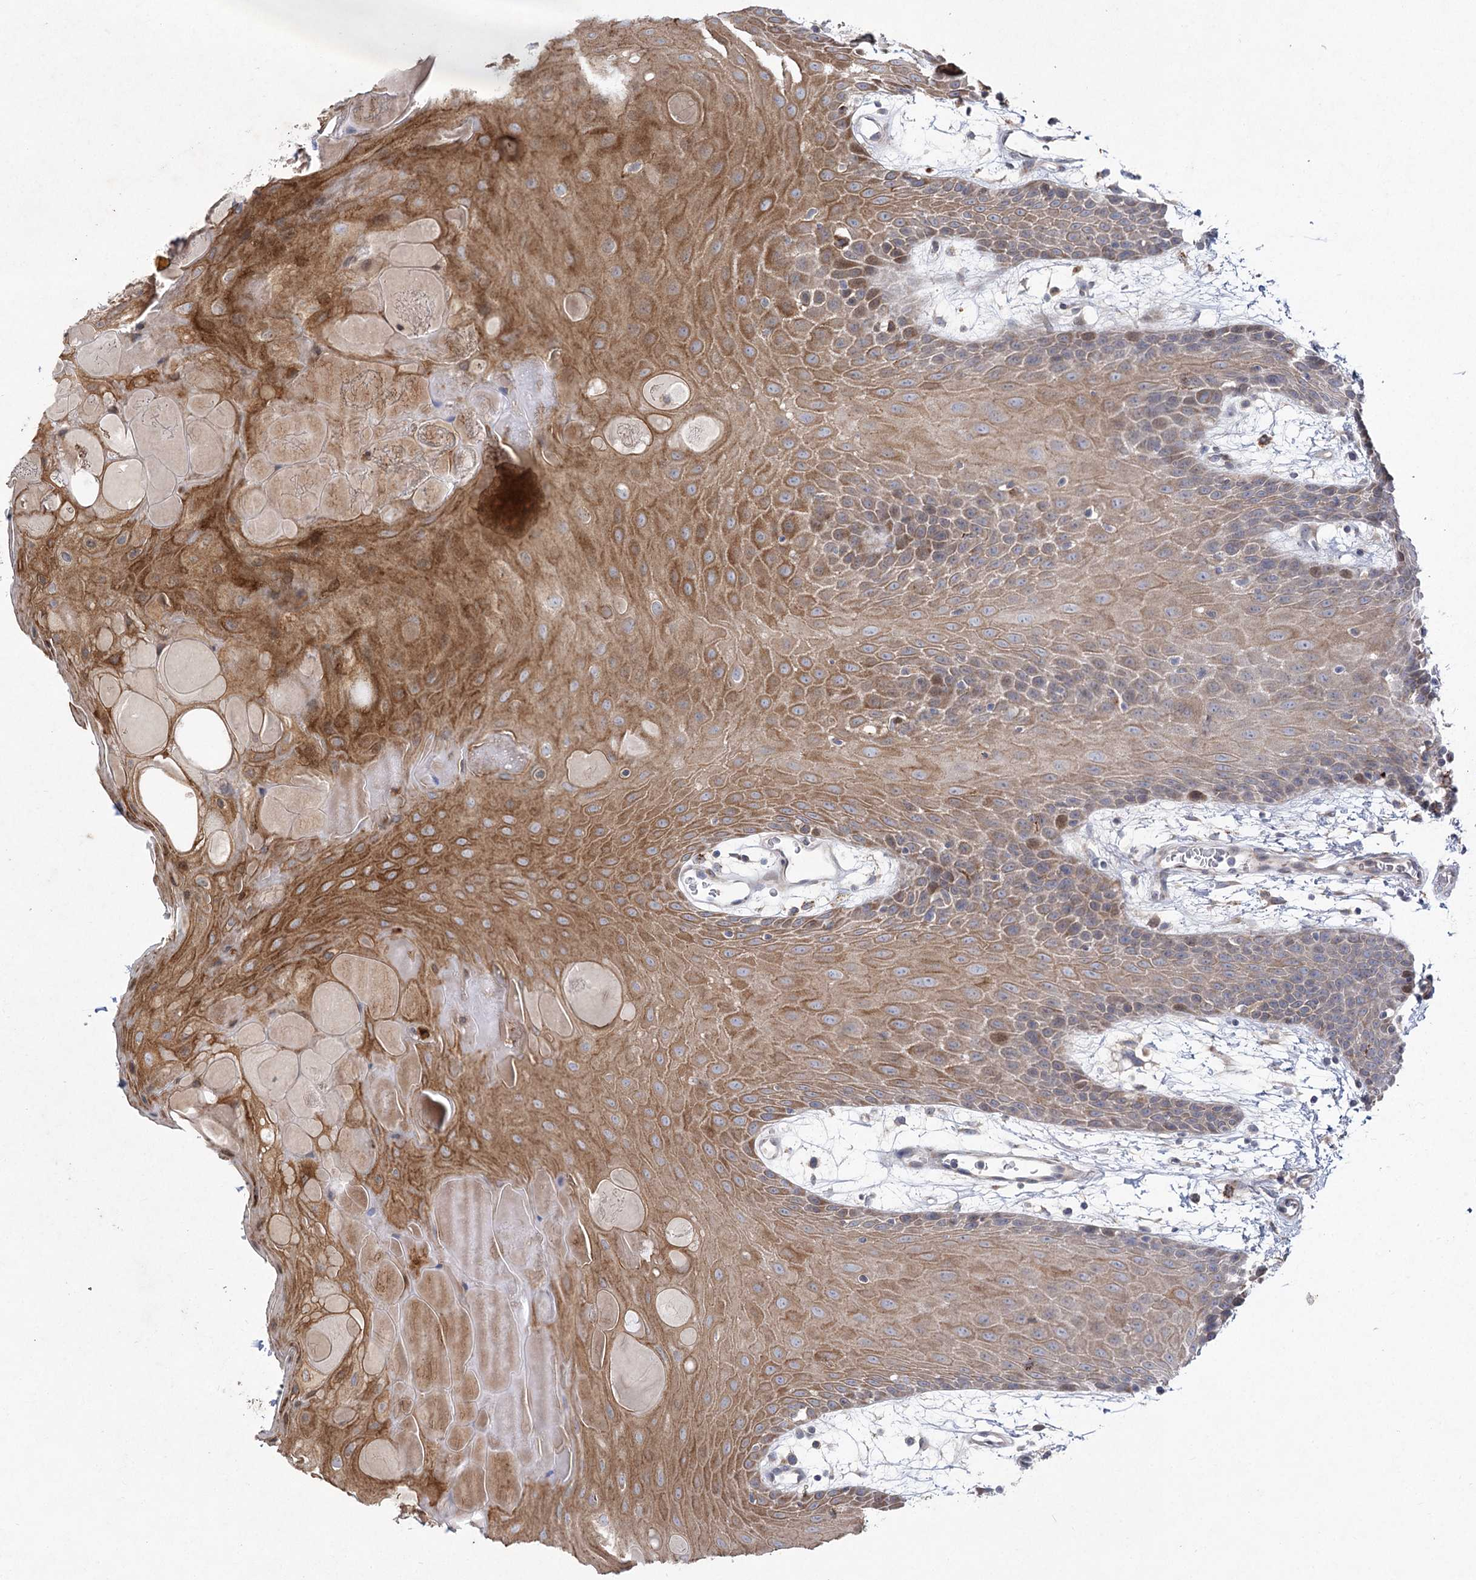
{"staining": {"intensity": "moderate", "quantity": ">75%", "location": "cytoplasmic/membranous"}, "tissue": "oral mucosa", "cell_type": "Squamous epithelial cells", "image_type": "normal", "snomed": [{"axis": "morphology", "description": "Normal tissue, NOS"}, {"axis": "topography", "description": "Skeletal muscle"}, {"axis": "topography", "description": "Oral tissue"}, {"axis": "topography", "description": "Salivary gland"}, {"axis": "topography", "description": "Peripheral nerve tissue"}], "caption": "Immunohistochemical staining of normal human oral mucosa exhibits moderate cytoplasmic/membranous protein positivity in approximately >75% of squamous epithelial cells.", "gene": "SH3BP5L", "patient": {"sex": "male", "age": 54}}